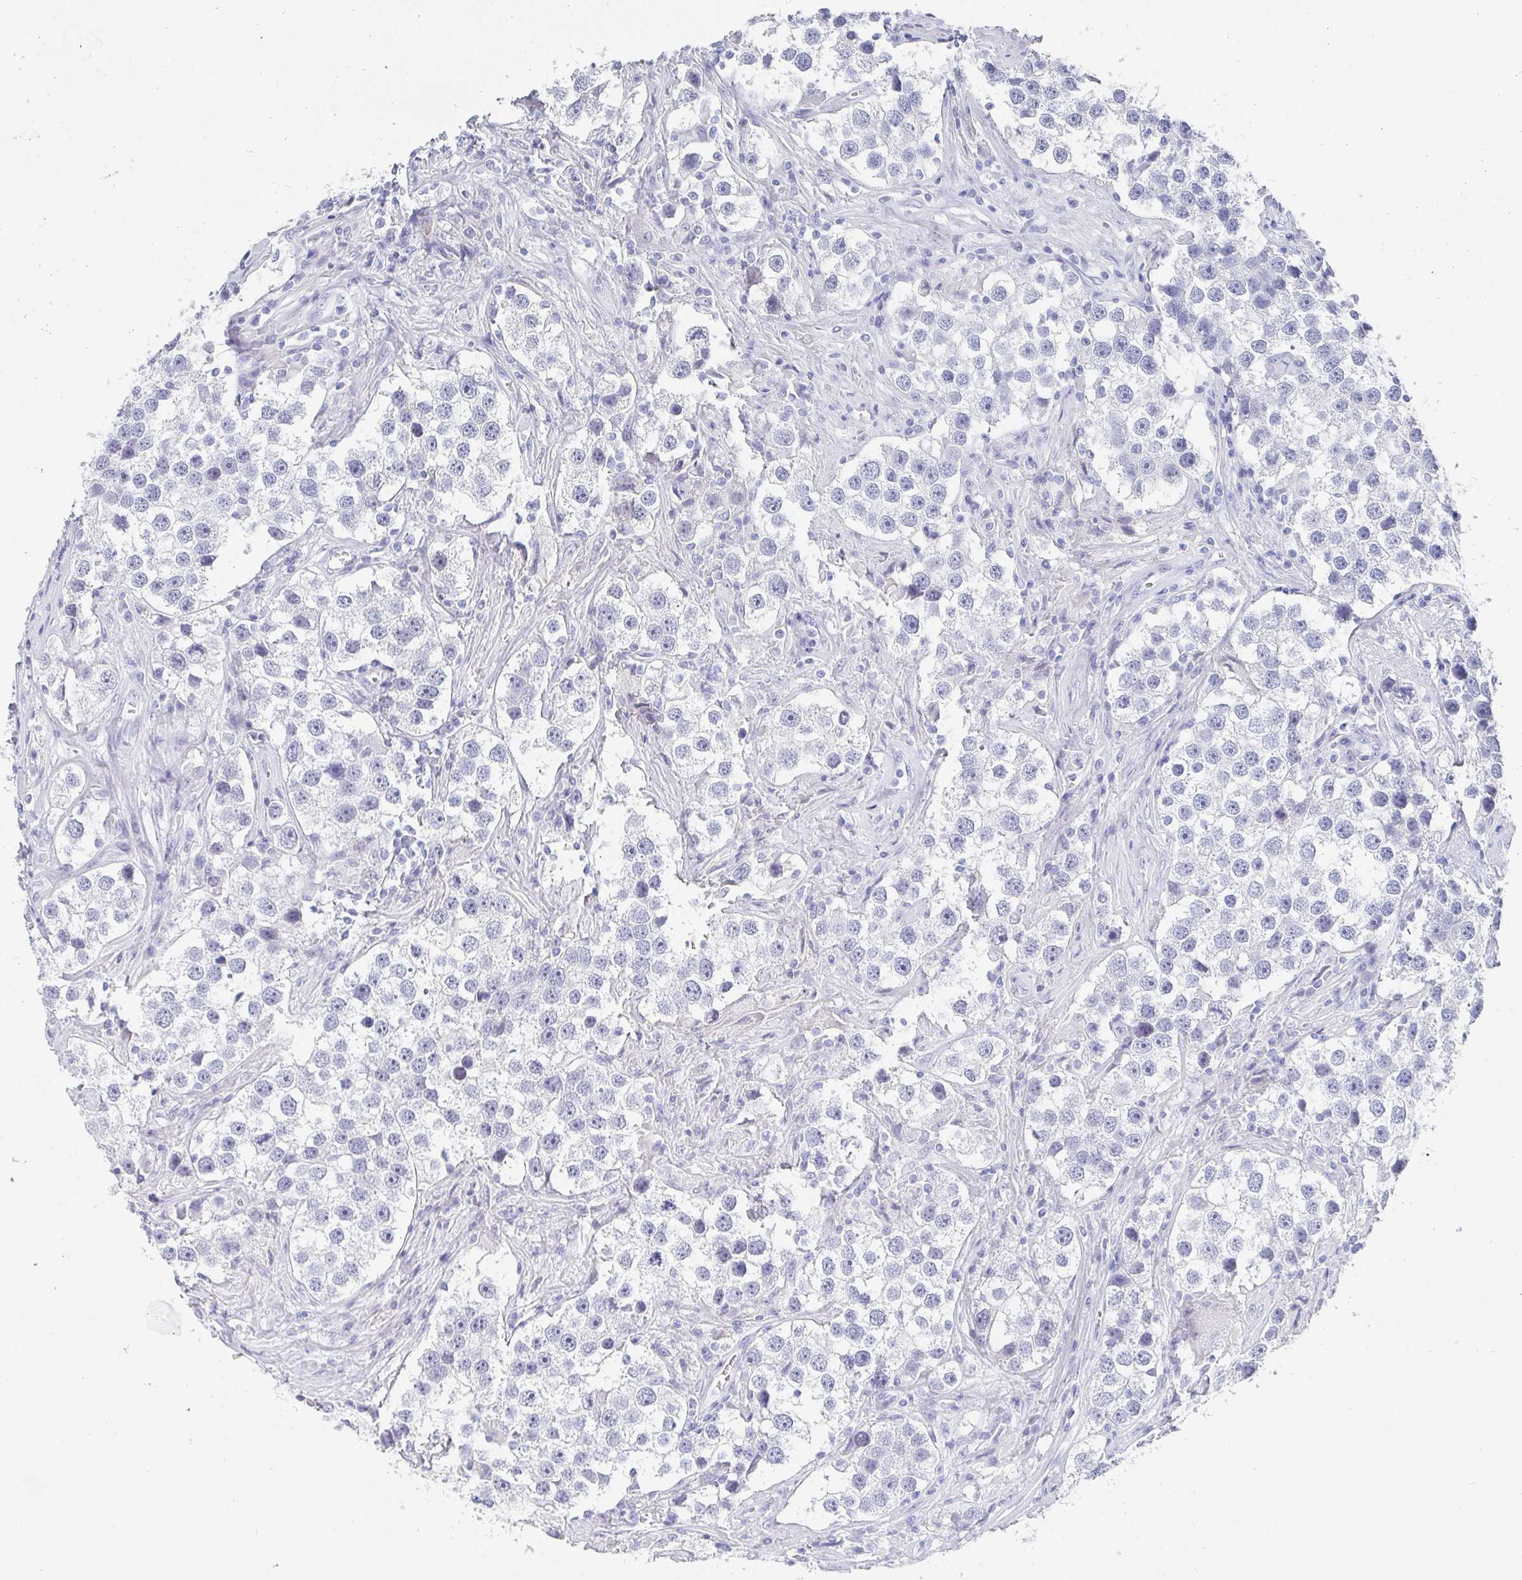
{"staining": {"intensity": "negative", "quantity": "none", "location": "none"}, "tissue": "testis cancer", "cell_type": "Tumor cells", "image_type": "cancer", "snomed": [{"axis": "morphology", "description": "Seminoma, NOS"}, {"axis": "topography", "description": "Testis"}], "caption": "This histopathology image is of testis cancer (seminoma) stained with IHC to label a protein in brown with the nuclei are counter-stained blue. There is no expression in tumor cells. (DAB immunohistochemistry (IHC), high magnification).", "gene": "GRIA1", "patient": {"sex": "male", "age": 49}}